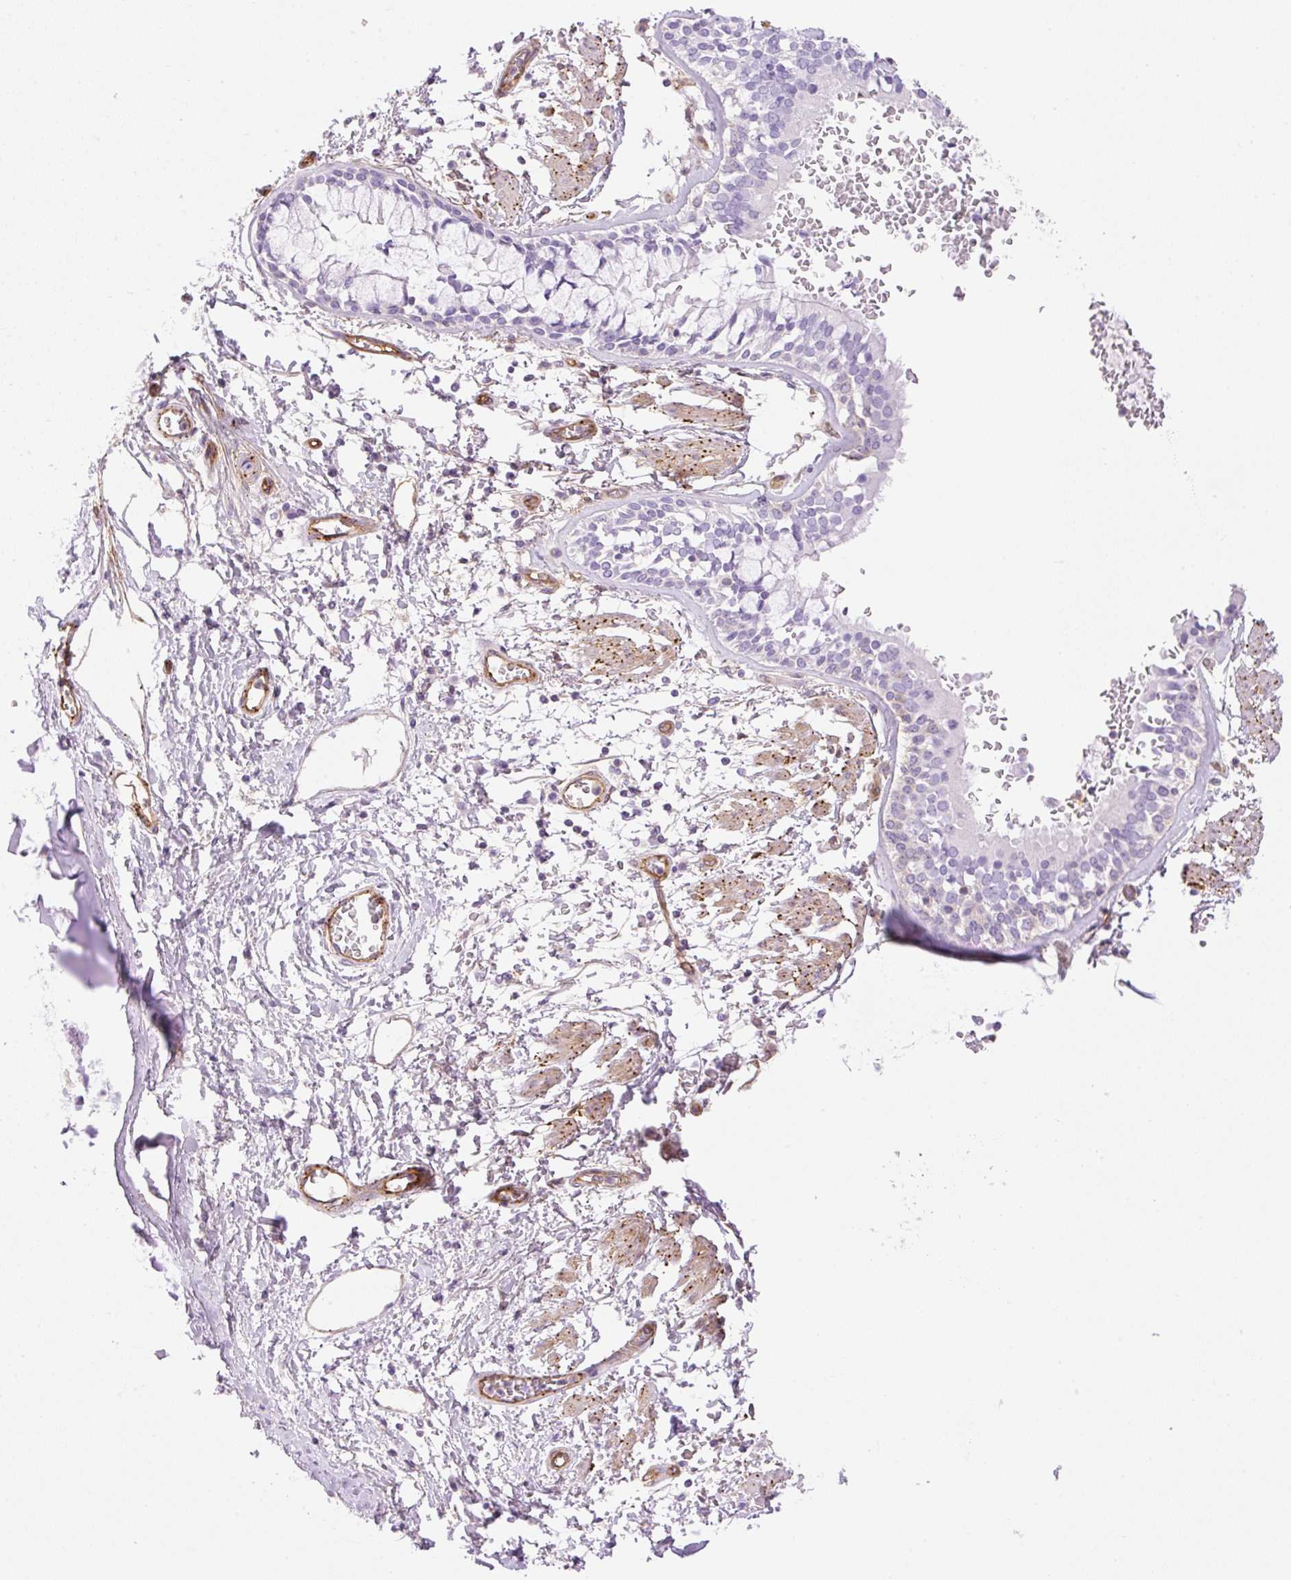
{"staining": {"intensity": "negative", "quantity": "none", "location": "none"}, "tissue": "soft tissue", "cell_type": "Chondrocytes", "image_type": "normal", "snomed": [{"axis": "morphology", "description": "Normal tissue, NOS"}, {"axis": "morphology", "description": "Degeneration, NOS"}, {"axis": "topography", "description": "Cartilage tissue"}, {"axis": "topography", "description": "Lung"}], "caption": "This is an immunohistochemistry (IHC) histopathology image of normal soft tissue. There is no staining in chondrocytes.", "gene": "EHD1", "patient": {"sex": "female", "age": 61}}